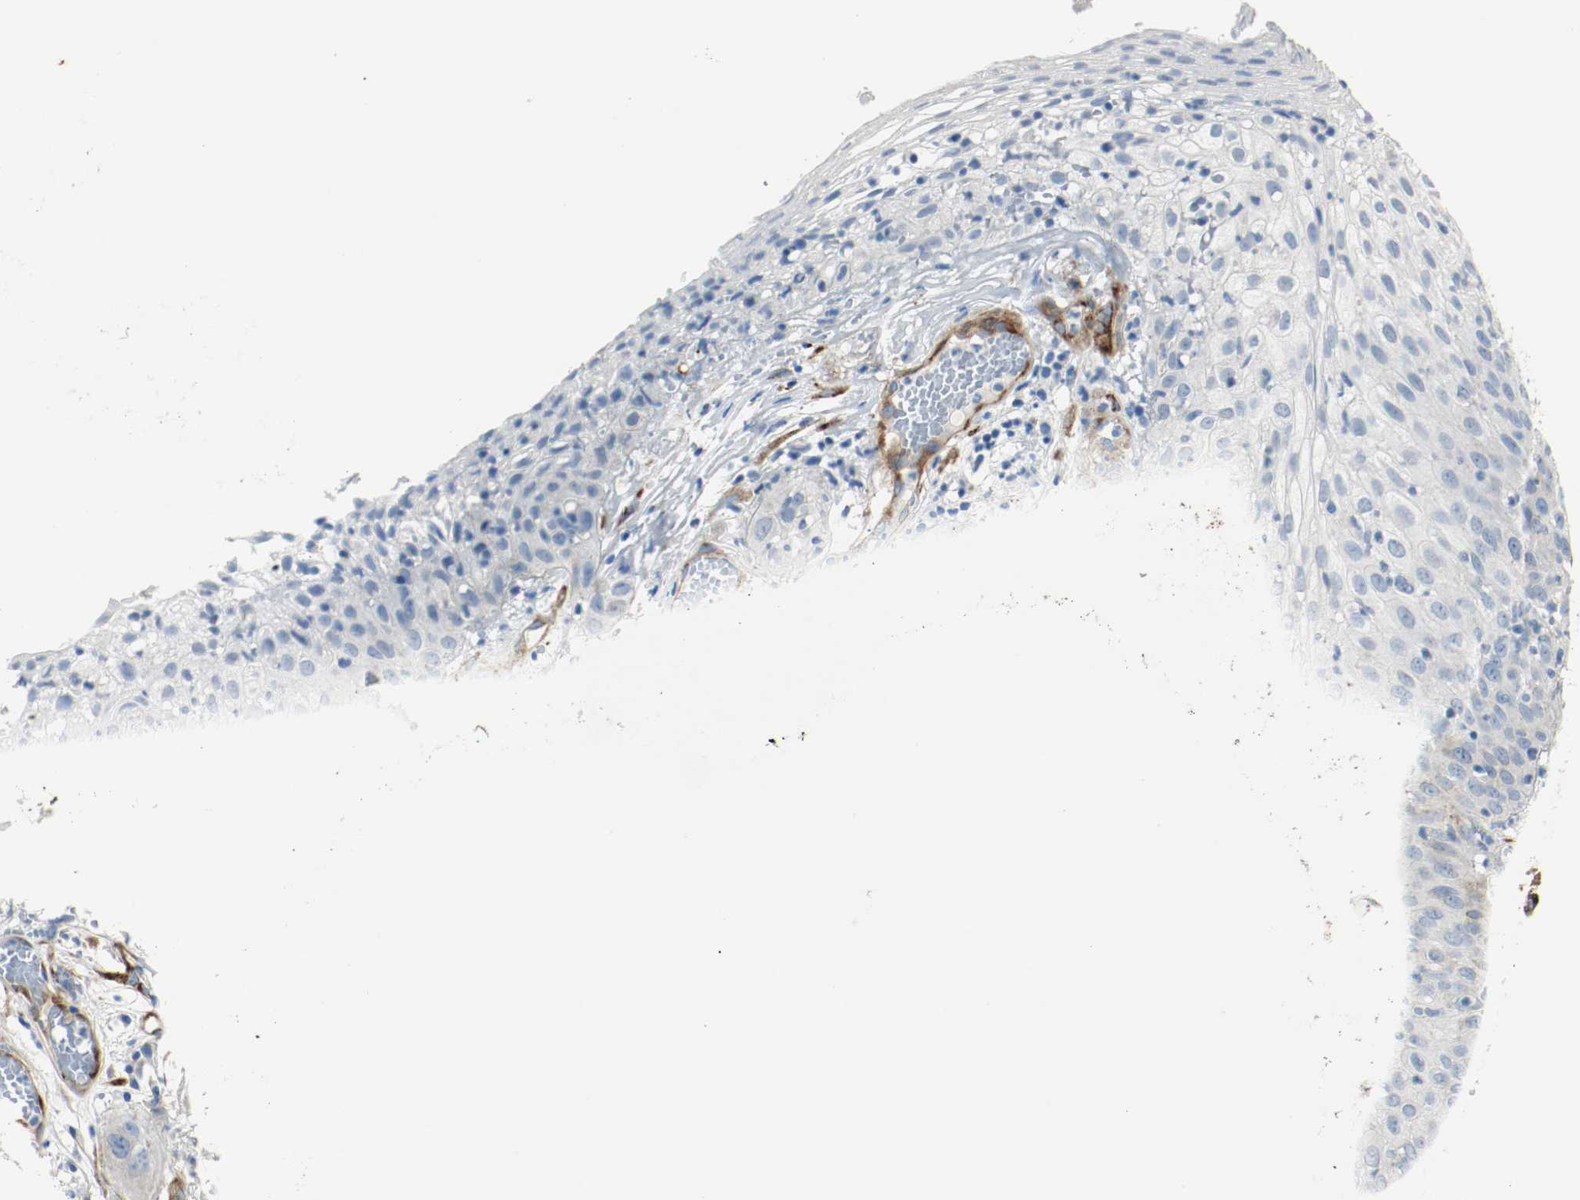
{"staining": {"intensity": "negative", "quantity": "none", "location": "none"}, "tissue": "skin cancer", "cell_type": "Tumor cells", "image_type": "cancer", "snomed": [{"axis": "morphology", "description": "Squamous cell carcinoma, NOS"}, {"axis": "topography", "description": "Skin"}], "caption": "Tumor cells show no significant positivity in skin cancer (squamous cell carcinoma).", "gene": "LAMB1", "patient": {"sex": "male", "age": 65}}